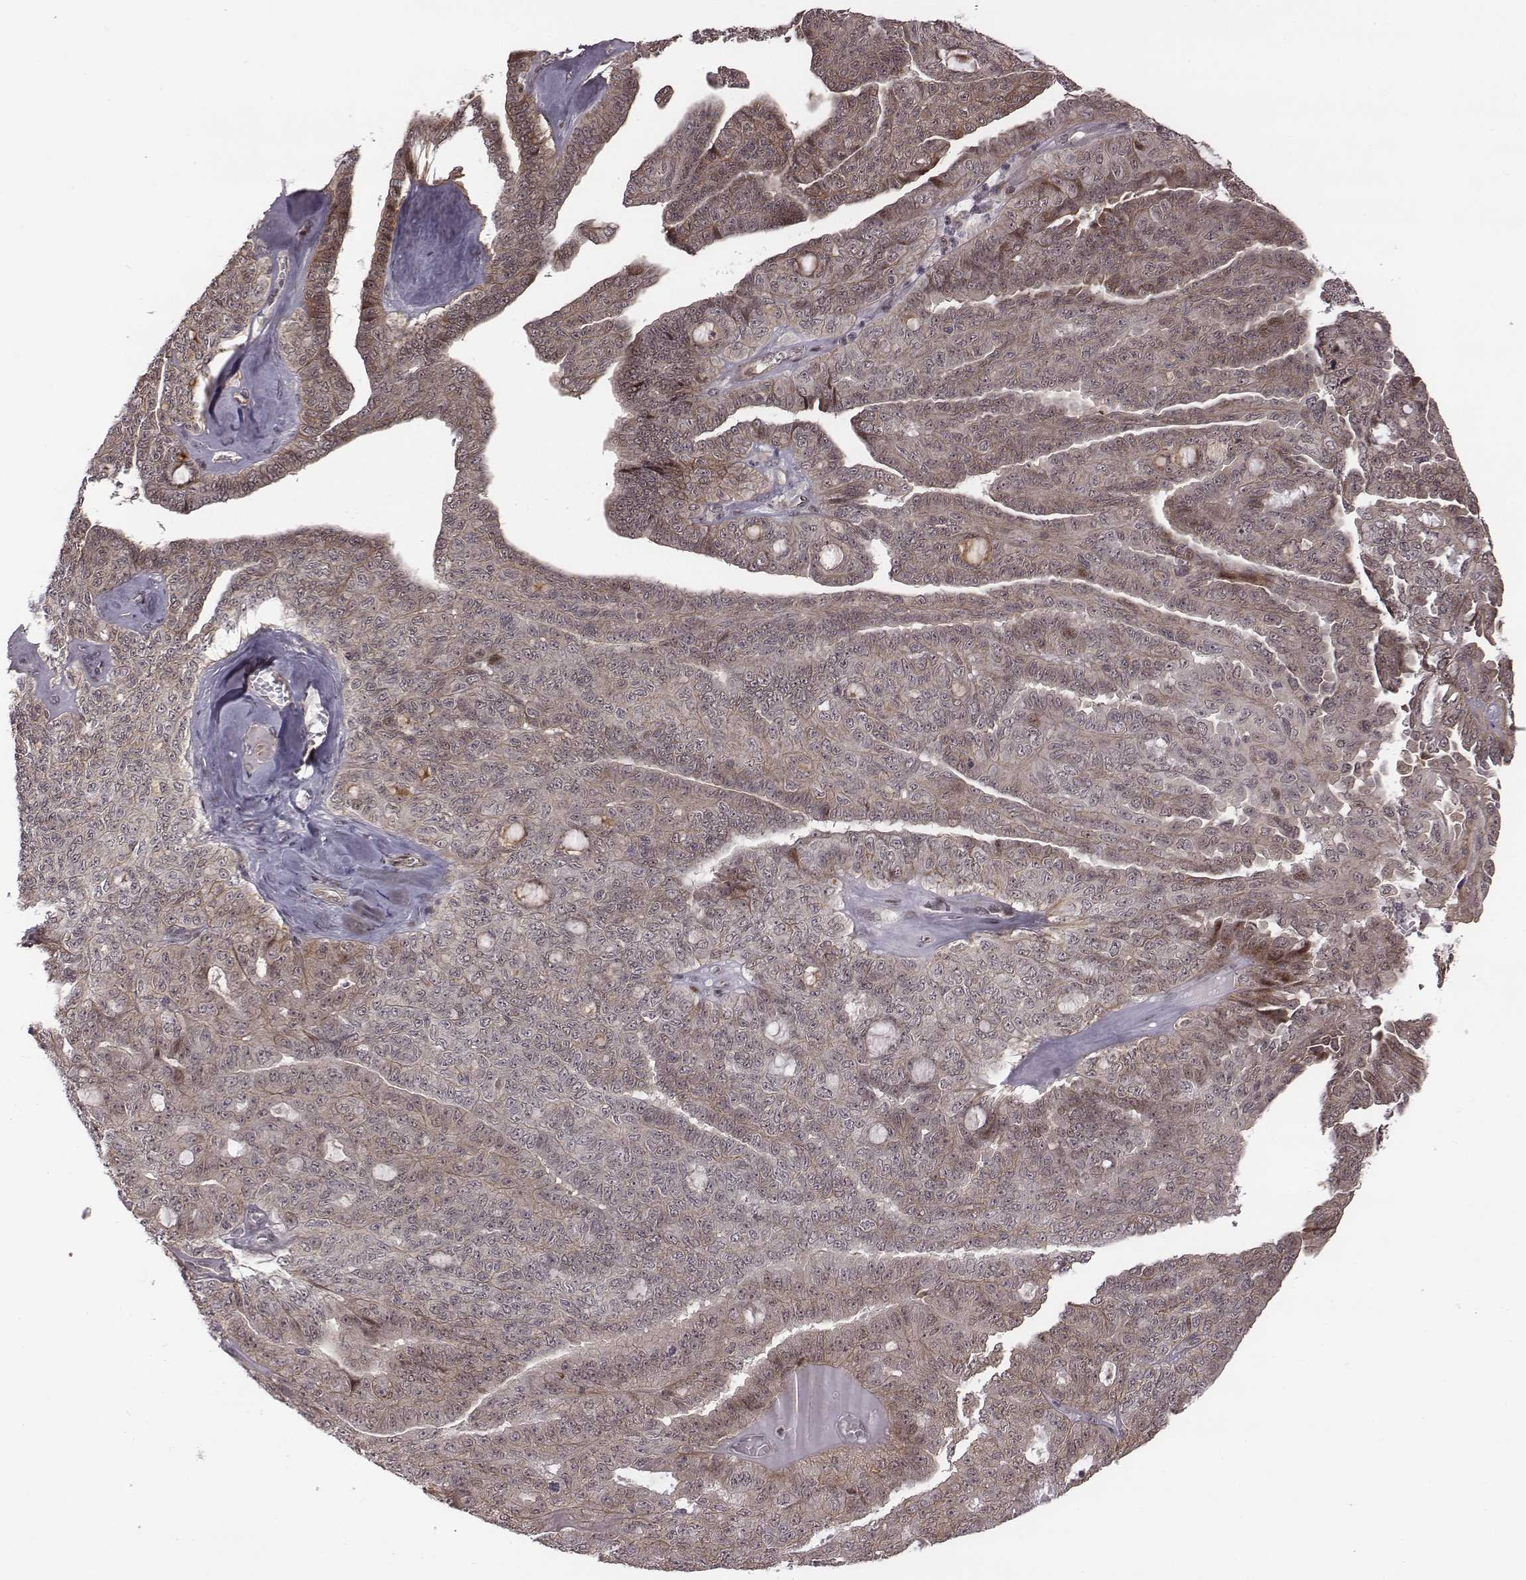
{"staining": {"intensity": "weak", "quantity": "<25%", "location": "cytoplasmic/membranous"}, "tissue": "ovarian cancer", "cell_type": "Tumor cells", "image_type": "cancer", "snomed": [{"axis": "morphology", "description": "Cystadenocarcinoma, serous, NOS"}, {"axis": "topography", "description": "Ovary"}], "caption": "Ovarian cancer was stained to show a protein in brown. There is no significant expression in tumor cells.", "gene": "RPL3", "patient": {"sex": "female", "age": 71}}